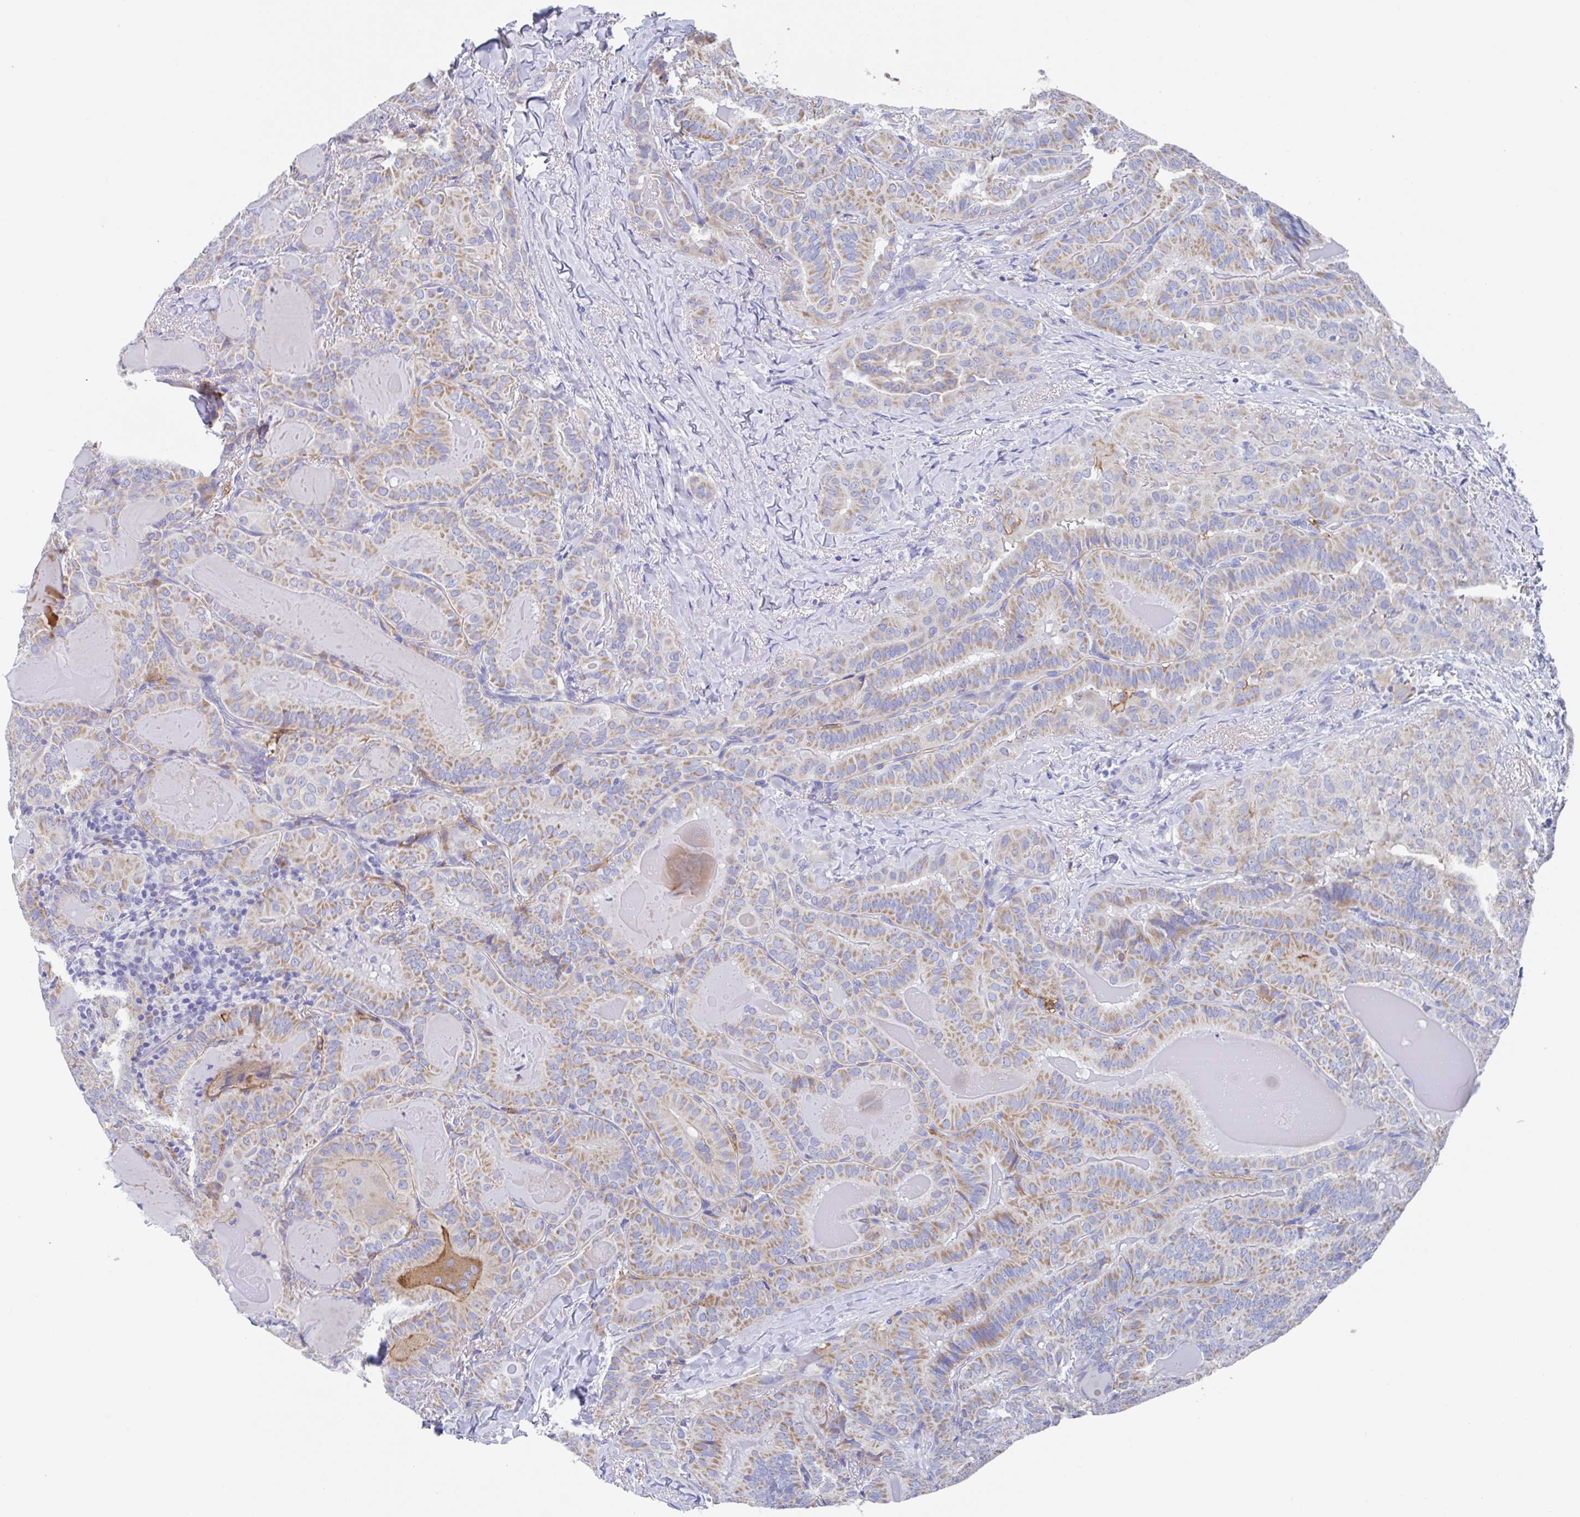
{"staining": {"intensity": "moderate", "quantity": ">75%", "location": "cytoplasmic/membranous"}, "tissue": "thyroid cancer", "cell_type": "Tumor cells", "image_type": "cancer", "snomed": [{"axis": "morphology", "description": "Papillary adenocarcinoma, NOS"}, {"axis": "topography", "description": "Thyroid gland"}], "caption": "Immunohistochemistry (IHC) histopathology image of neoplastic tissue: thyroid cancer (papillary adenocarcinoma) stained using immunohistochemistry (IHC) reveals medium levels of moderate protein expression localized specifically in the cytoplasmic/membranous of tumor cells, appearing as a cytoplasmic/membranous brown color.", "gene": "FCGR3A", "patient": {"sex": "female", "age": 68}}